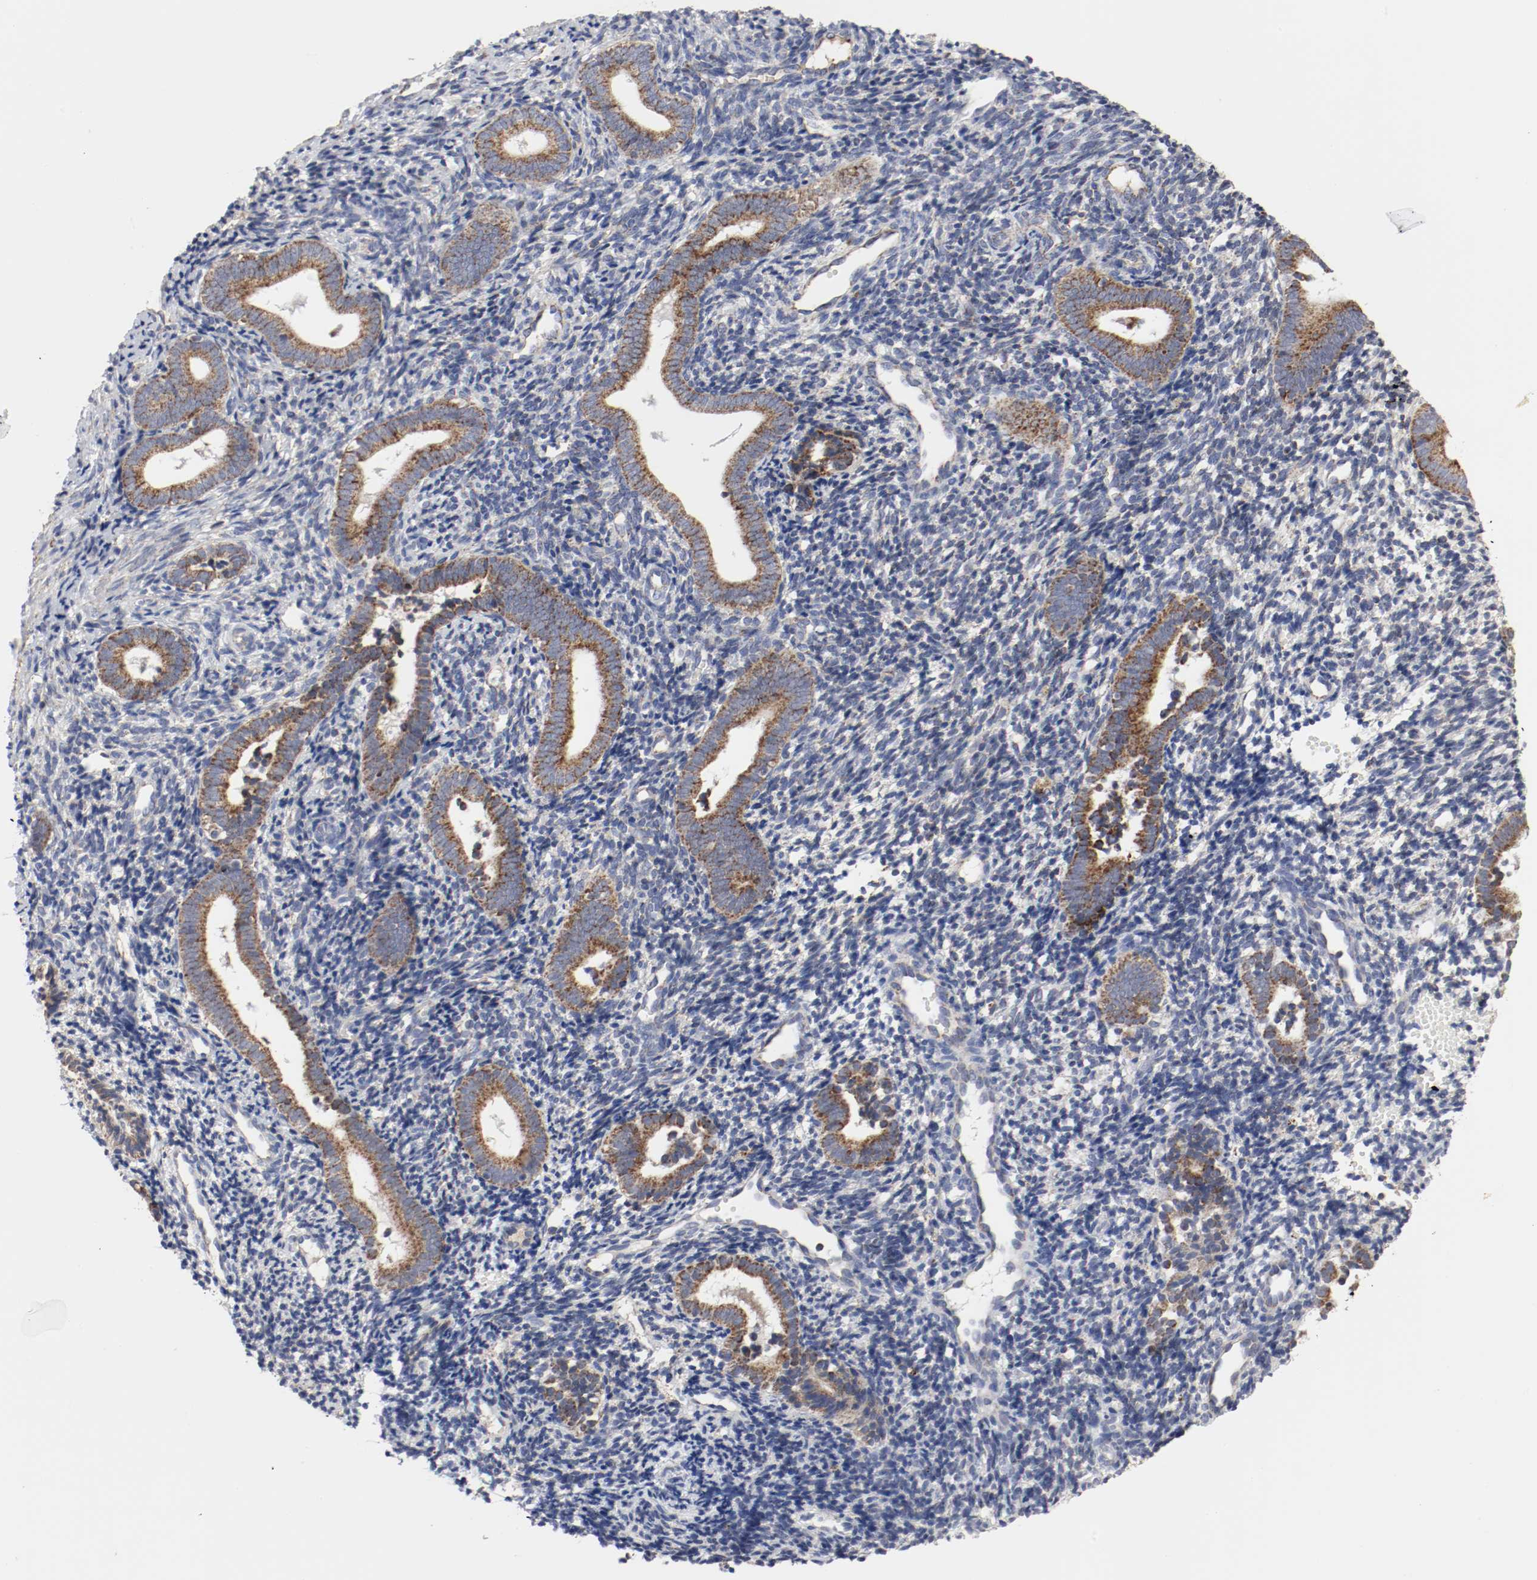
{"staining": {"intensity": "negative", "quantity": "none", "location": "none"}, "tissue": "endometrium", "cell_type": "Cells in endometrial stroma", "image_type": "normal", "snomed": [{"axis": "morphology", "description": "Normal tissue, NOS"}, {"axis": "topography", "description": "Uterus"}, {"axis": "topography", "description": "Endometrium"}], "caption": "This is an immunohistochemistry (IHC) histopathology image of normal human endometrium. There is no positivity in cells in endometrial stroma.", "gene": "AFG3L2", "patient": {"sex": "female", "age": 33}}